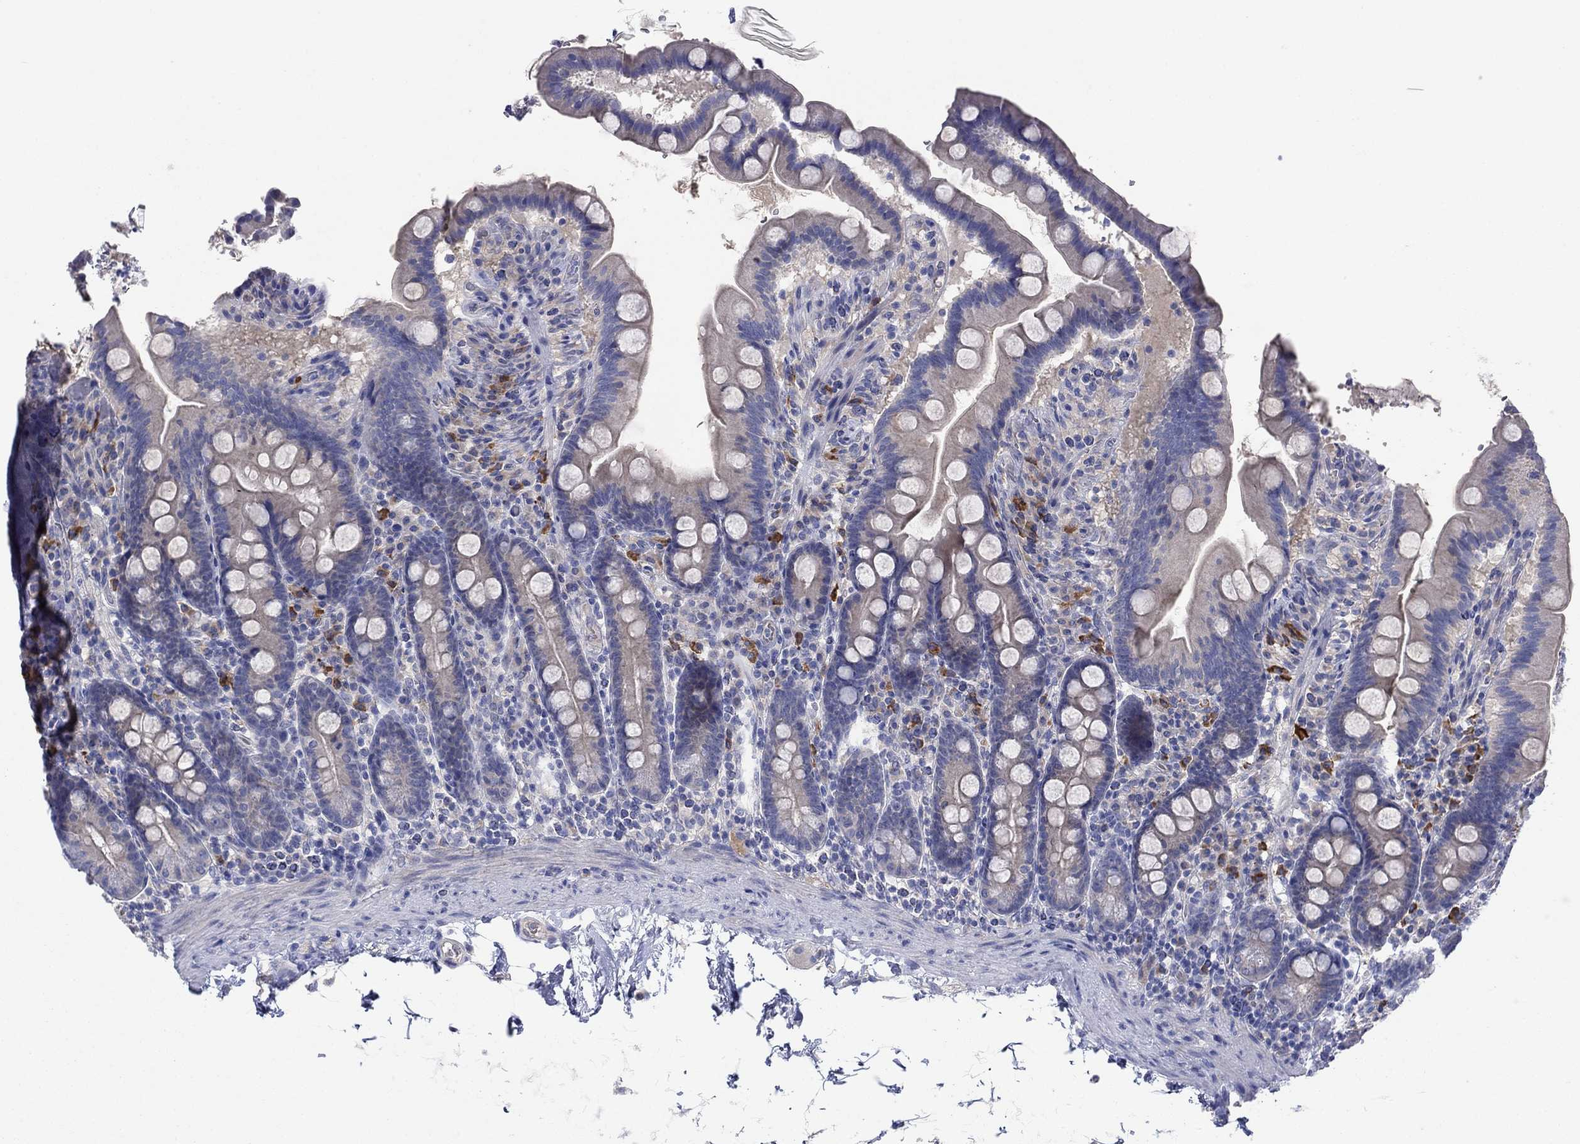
{"staining": {"intensity": "negative", "quantity": "none", "location": "none"}, "tissue": "duodenum", "cell_type": "Glandular cells", "image_type": "normal", "snomed": [{"axis": "morphology", "description": "Normal tissue, NOS"}, {"axis": "topography", "description": "Duodenum"}], "caption": "Glandular cells are negative for brown protein staining in benign duodenum. The staining was performed using DAB to visualize the protein expression in brown, while the nuclei were stained in blue with hematoxylin (Magnification: 20x).", "gene": "PLCL2", "patient": {"sex": "male", "age": 59}}